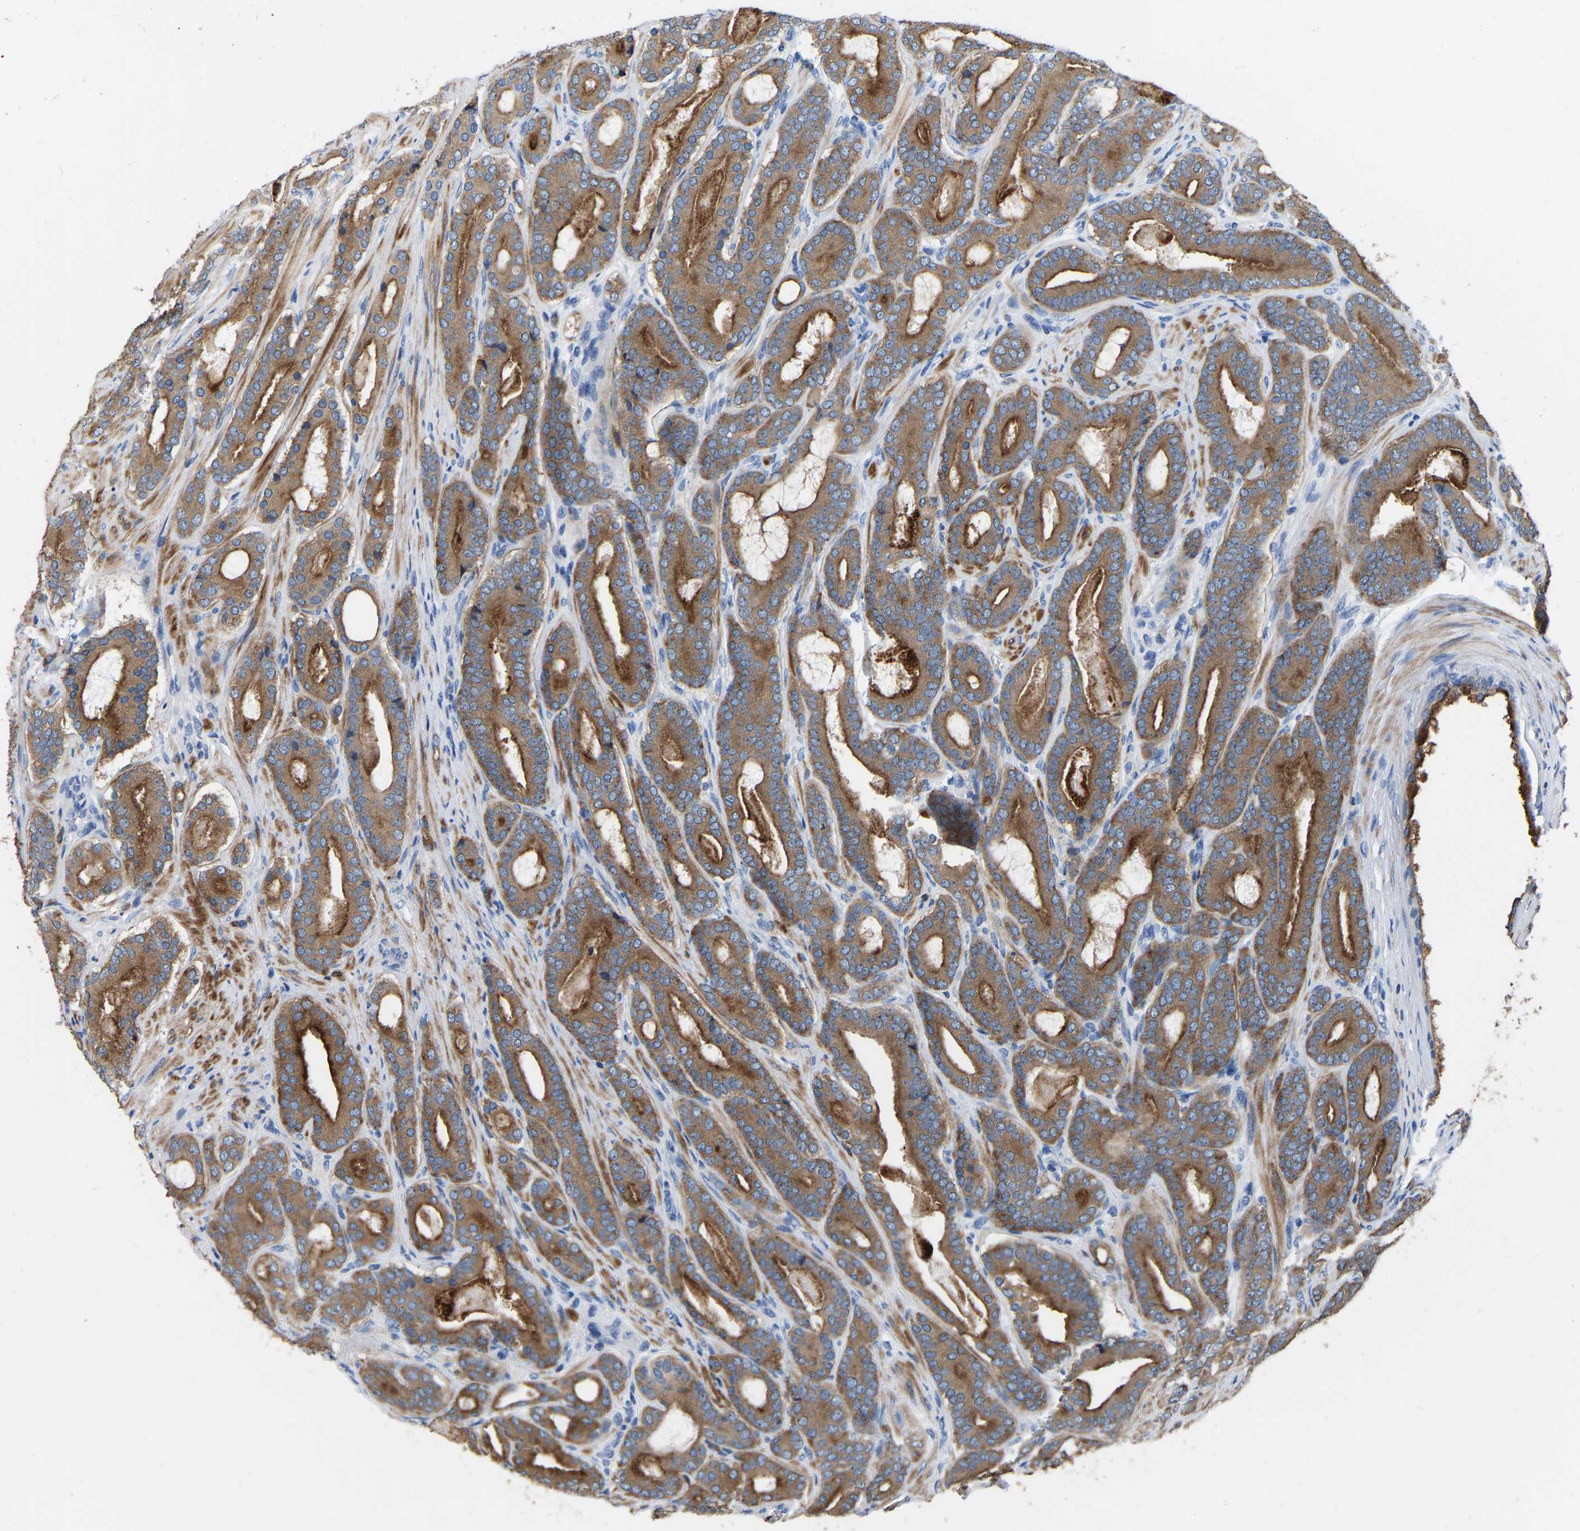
{"staining": {"intensity": "strong", "quantity": ">75%", "location": "cytoplasmic/membranous"}, "tissue": "prostate cancer", "cell_type": "Tumor cells", "image_type": "cancer", "snomed": [{"axis": "morphology", "description": "Adenocarcinoma, High grade"}, {"axis": "topography", "description": "Prostate"}], "caption": "Tumor cells exhibit high levels of strong cytoplasmic/membranous expression in approximately >75% of cells in human high-grade adenocarcinoma (prostate). Nuclei are stained in blue.", "gene": "RAB27B", "patient": {"sex": "male", "age": 60}}